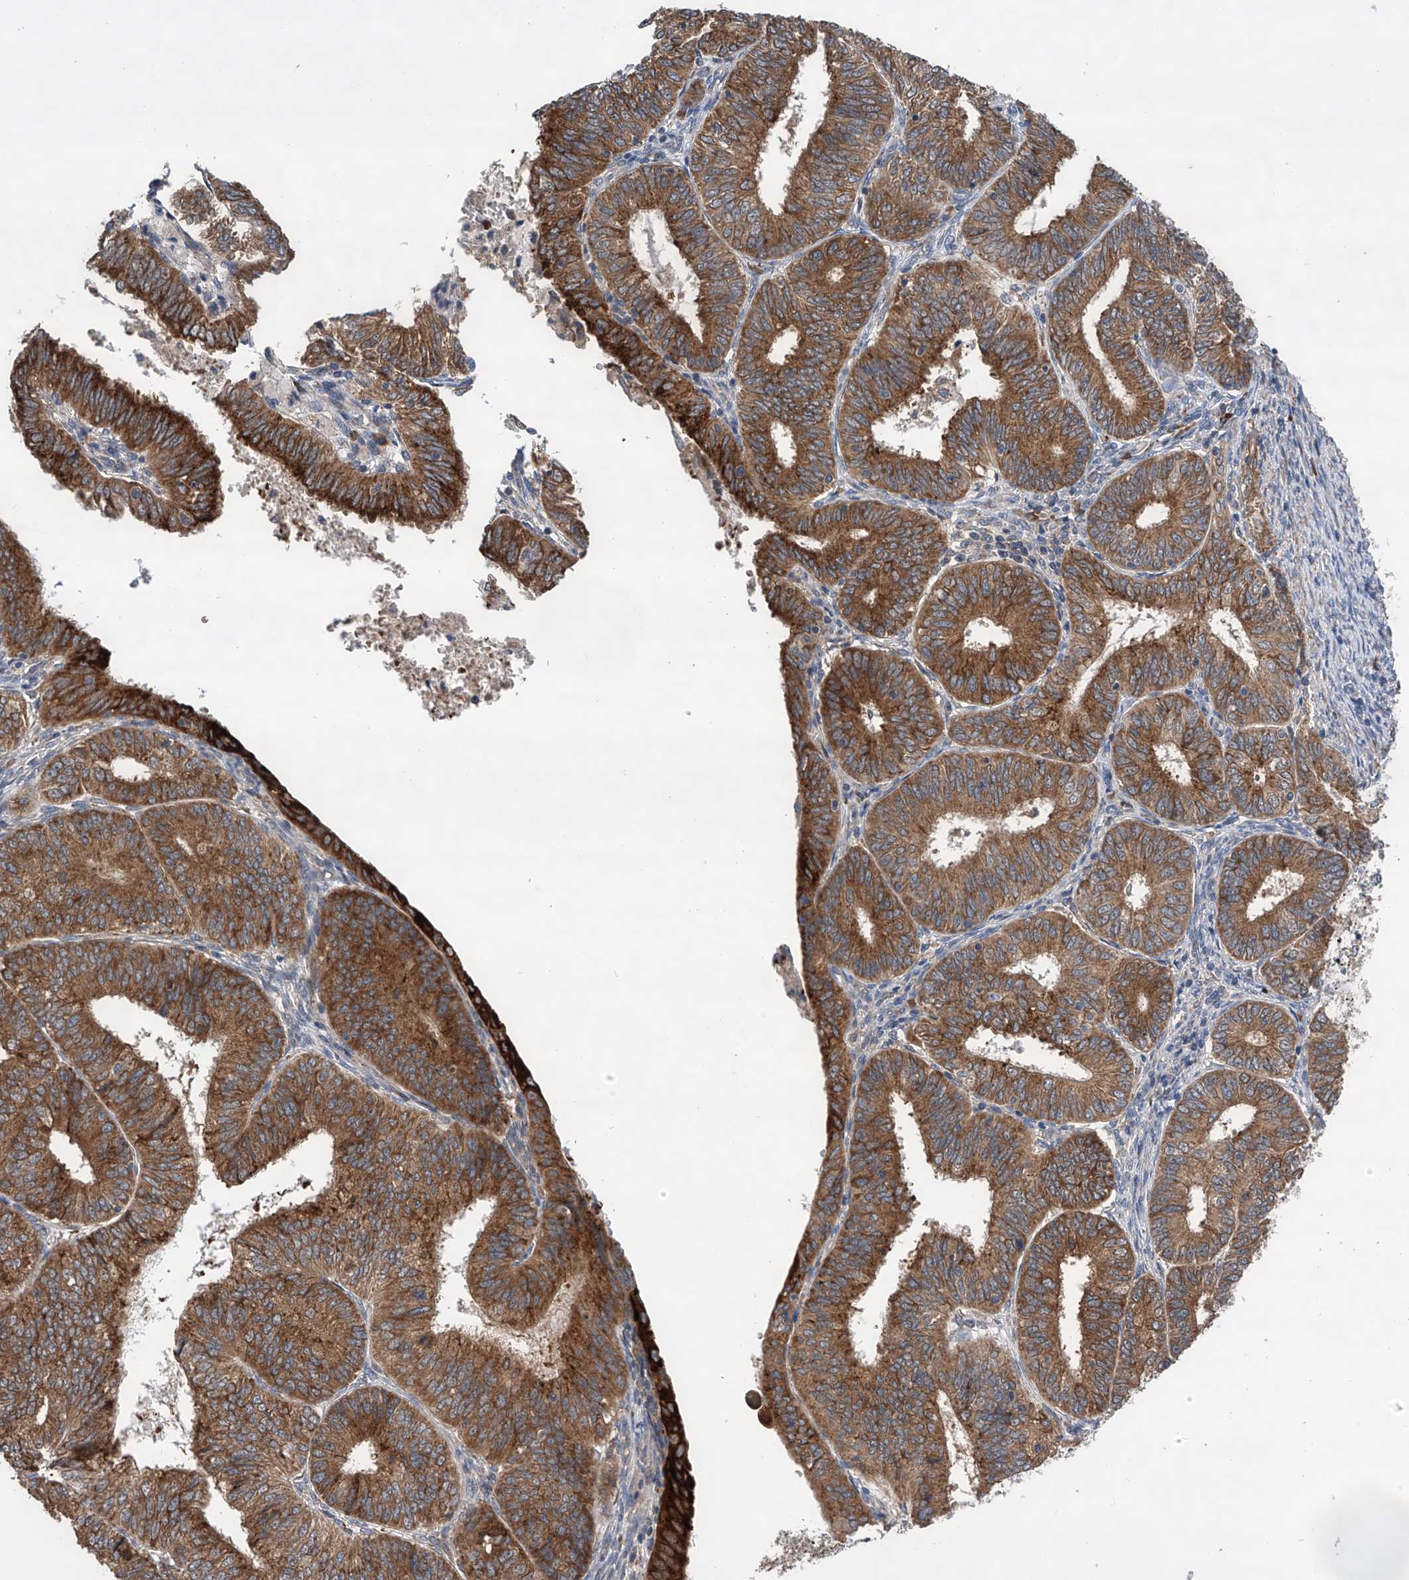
{"staining": {"intensity": "strong", "quantity": ">75%", "location": "cytoplasmic/membranous"}, "tissue": "endometrial cancer", "cell_type": "Tumor cells", "image_type": "cancer", "snomed": [{"axis": "morphology", "description": "Adenocarcinoma, NOS"}, {"axis": "topography", "description": "Endometrium"}], "caption": "Approximately >75% of tumor cells in adenocarcinoma (endometrial) reveal strong cytoplasmic/membranous protein expression as visualized by brown immunohistochemical staining.", "gene": "SPOCK1", "patient": {"sex": "female", "age": 51}}